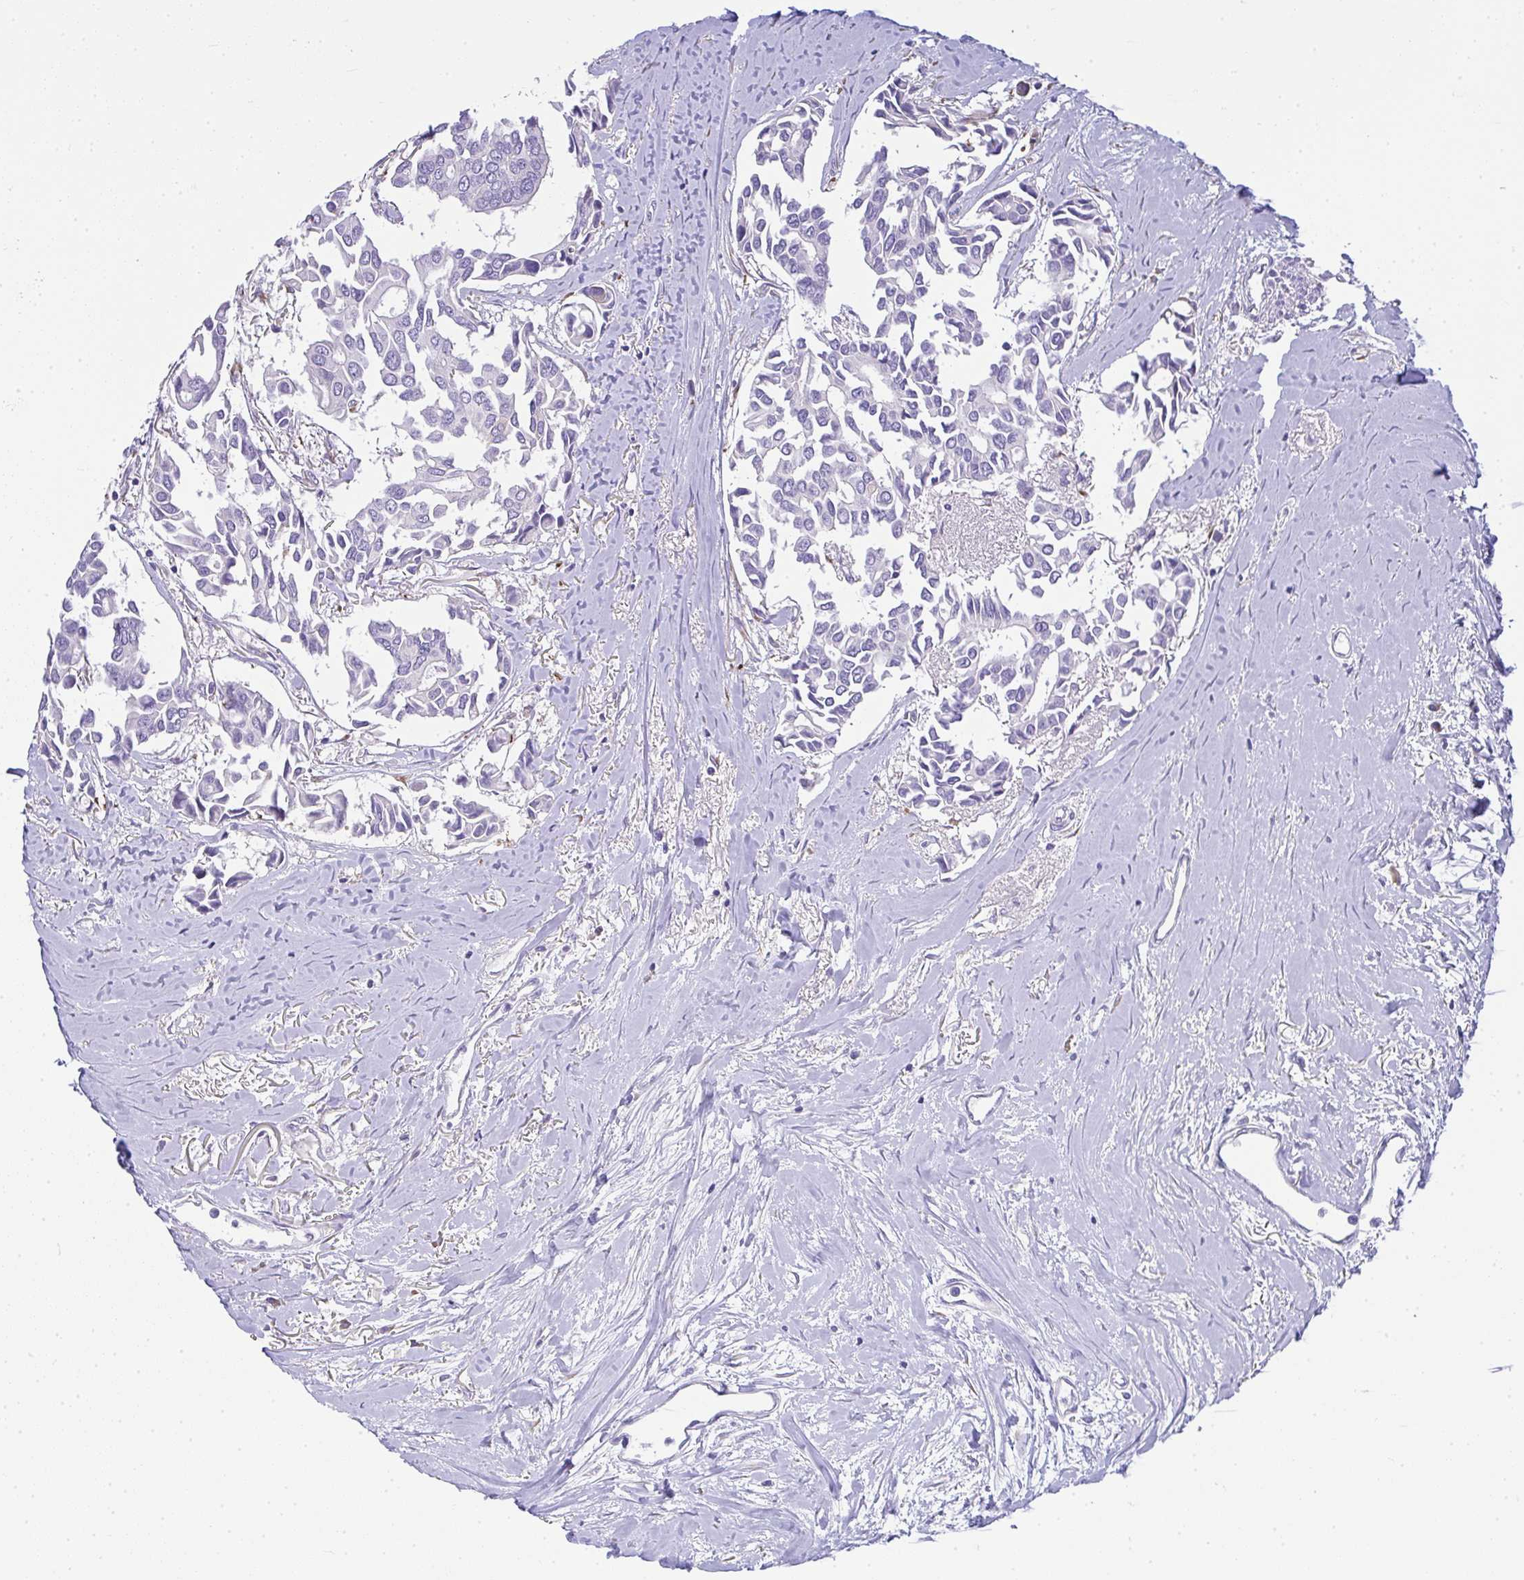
{"staining": {"intensity": "negative", "quantity": "none", "location": "none"}, "tissue": "breast cancer", "cell_type": "Tumor cells", "image_type": "cancer", "snomed": [{"axis": "morphology", "description": "Duct carcinoma"}, {"axis": "topography", "description": "Breast"}], "caption": "There is no significant positivity in tumor cells of intraductal carcinoma (breast).", "gene": "ADRA2C", "patient": {"sex": "female", "age": 54}}